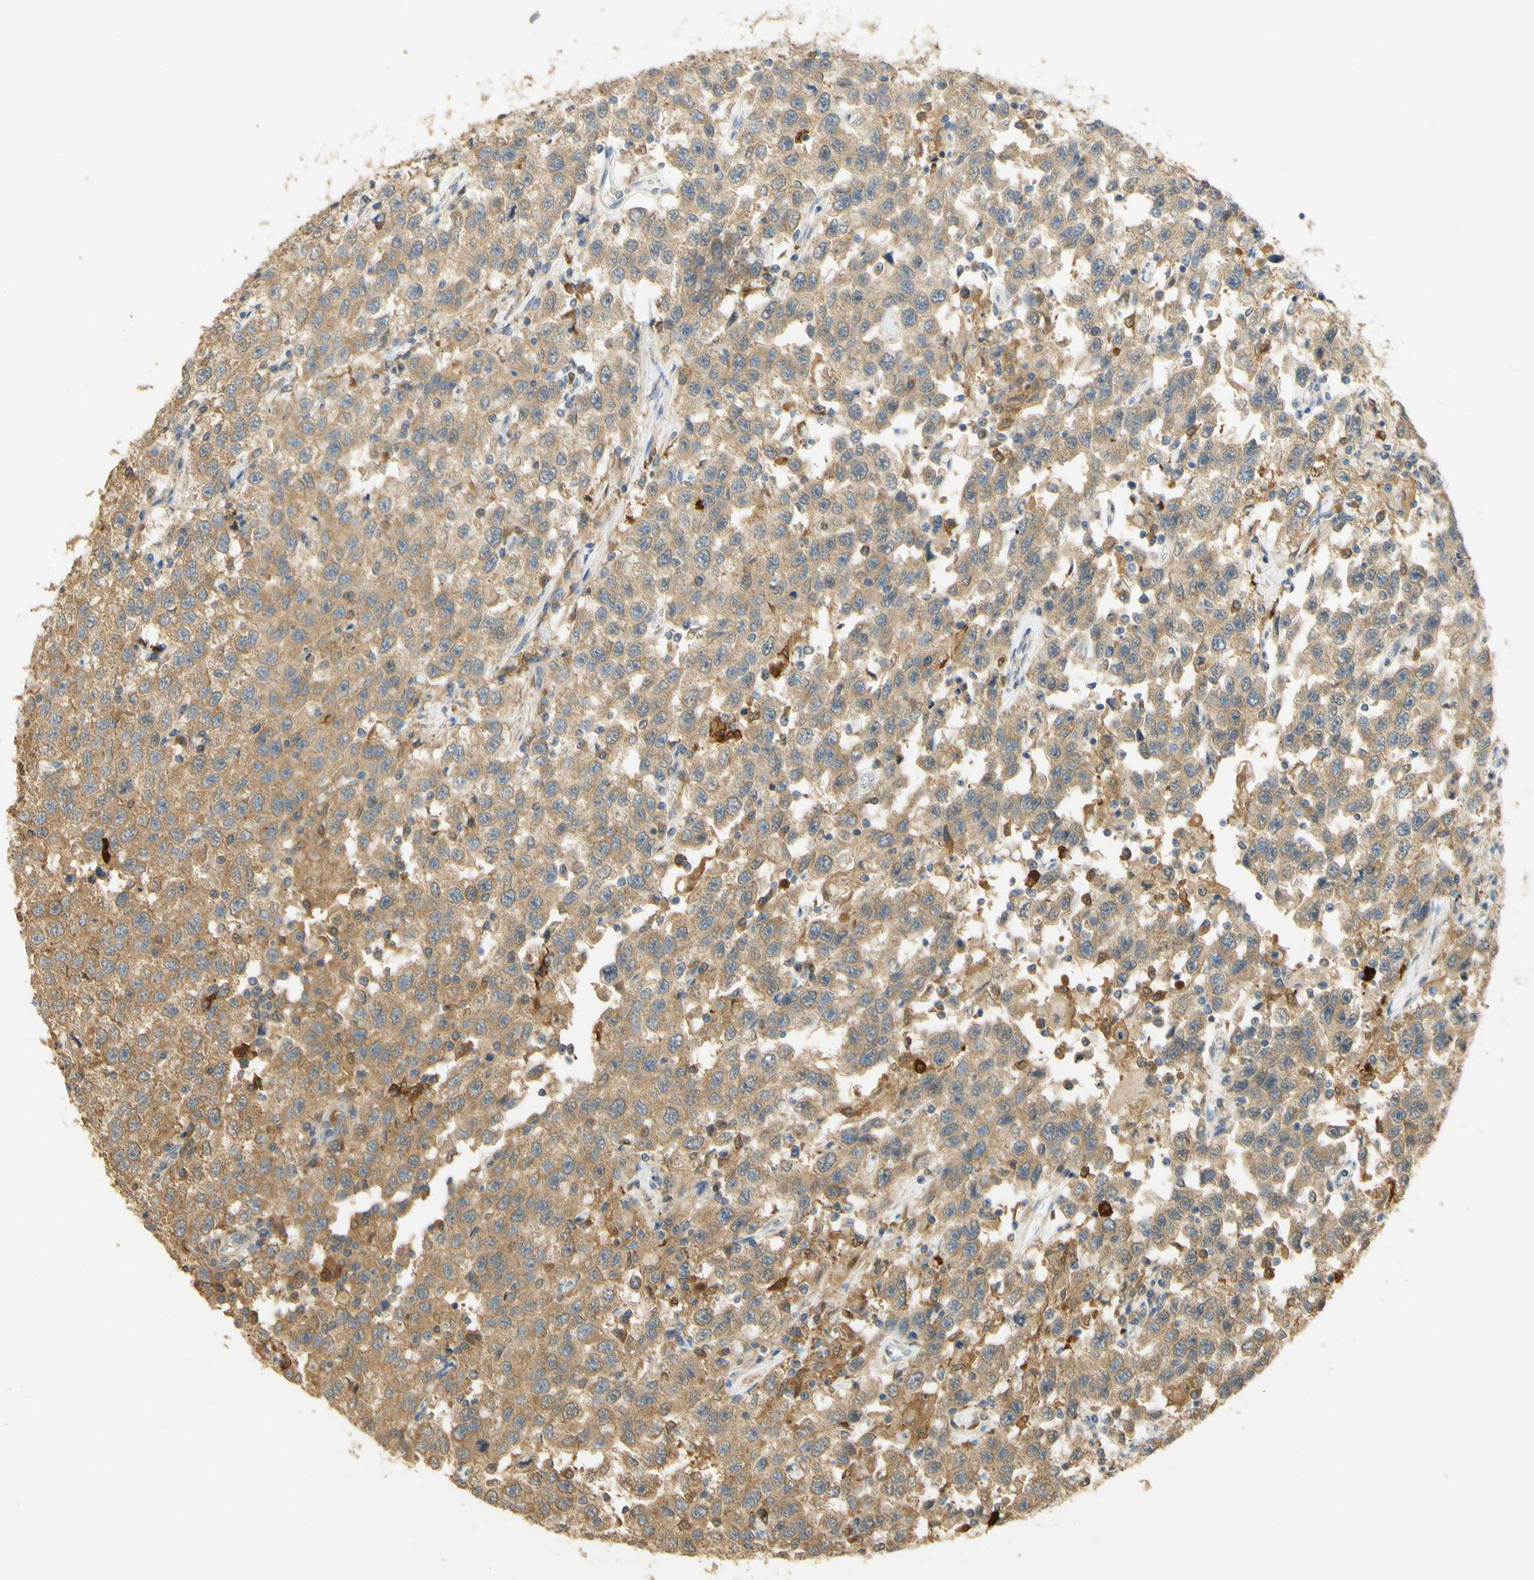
{"staining": {"intensity": "moderate", "quantity": ">75%", "location": "cytoplasmic/membranous"}, "tissue": "testis cancer", "cell_type": "Tumor cells", "image_type": "cancer", "snomed": [{"axis": "morphology", "description": "Seminoma, NOS"}, {"axis": "topography", "description": "Testis"}], "caption": "Immunohistochemical staining of testis cancer shows moderate cytoplasmic/membranous protein staining in about >75% of tumor cells. The staining is performed using DAB brown chromogen to label protein expression. The nuclei are counter-stained blue using hematoxylin.", "gene": "PAK1", "patient": {"sex": "male", "age": 41}}